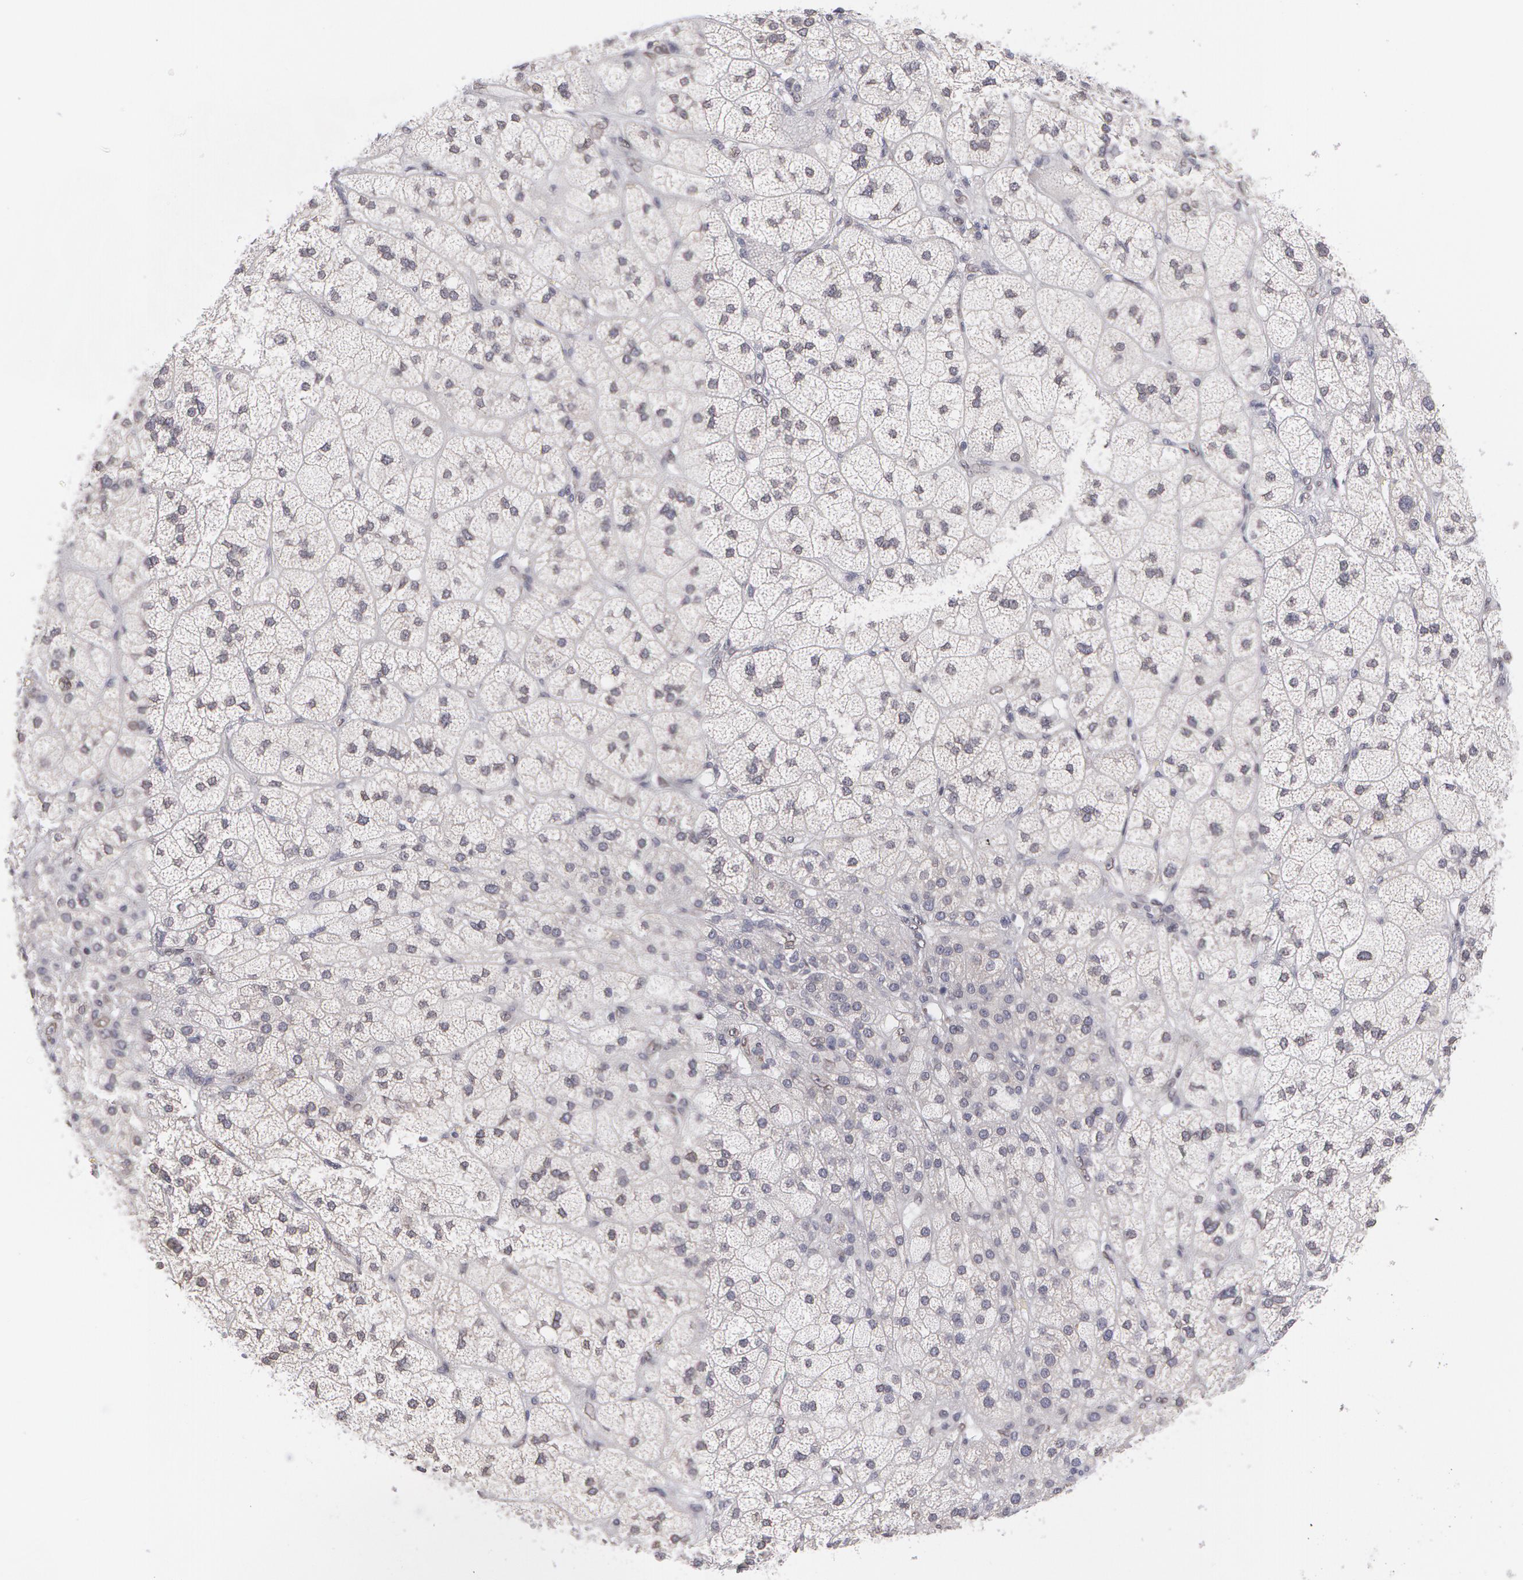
{"staining": {"intensity": "negative", "quantity": "none", "location": "none"}, "tissue": "adrenal gland", "cell_type": "Glandular cells", "image_type": "normal", "snomed": [{"axis": "morphology", "description": "Normal tissue, NOS"}, {"axis": "topography", "description": "Adrenal gland"}], "caption": "This is an immunohistochemistry image of normal adrenal gland. There is no staining in glandular cells.", "gene": "EMD", "patient": {"sex": "female", "age": 60}}